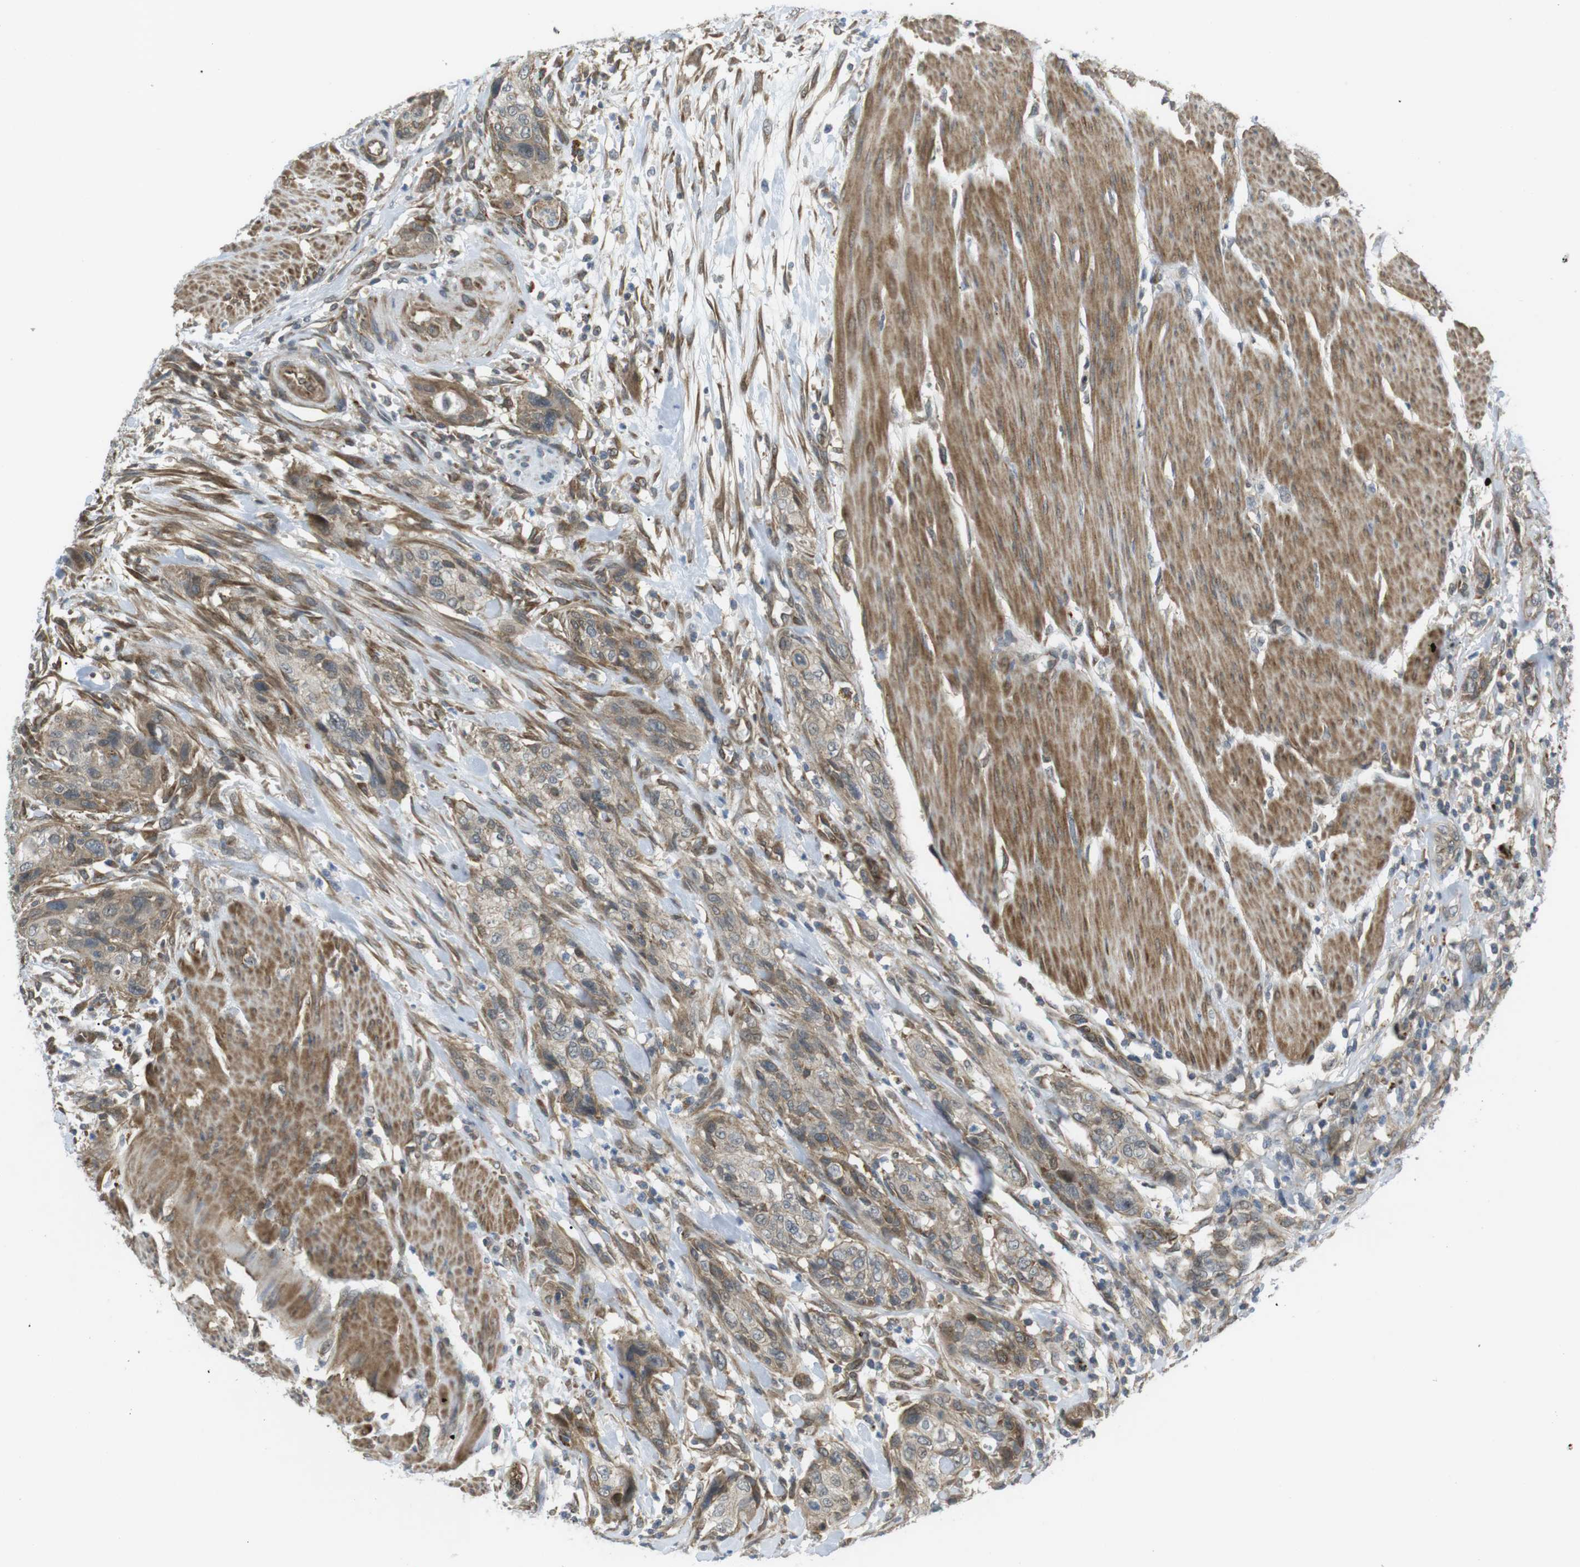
{"staining": {"intensity": "weak", "quantity": ">75%", "location": "cytoplasmic/membranous"}, "tissue": "urothelial cancer", "cell_type": "Tumor cells", "image_type": "cancer", "snomed": [{"axis": "morphology", "description": "Urothelial carcinoma, High grade"}, {"axis": "topography", "description": "Urinary bladder"}], "caption": "Immunohistochemistry (DAB (3,3'-diaminobenzidine)) staining of human urothelial cancer reveals weak cytoplasmic/membranous protein expression in approximately >75% of tumor cells.", "gene": "KANK2", "patient": {"sex": "male", "age": 35}}